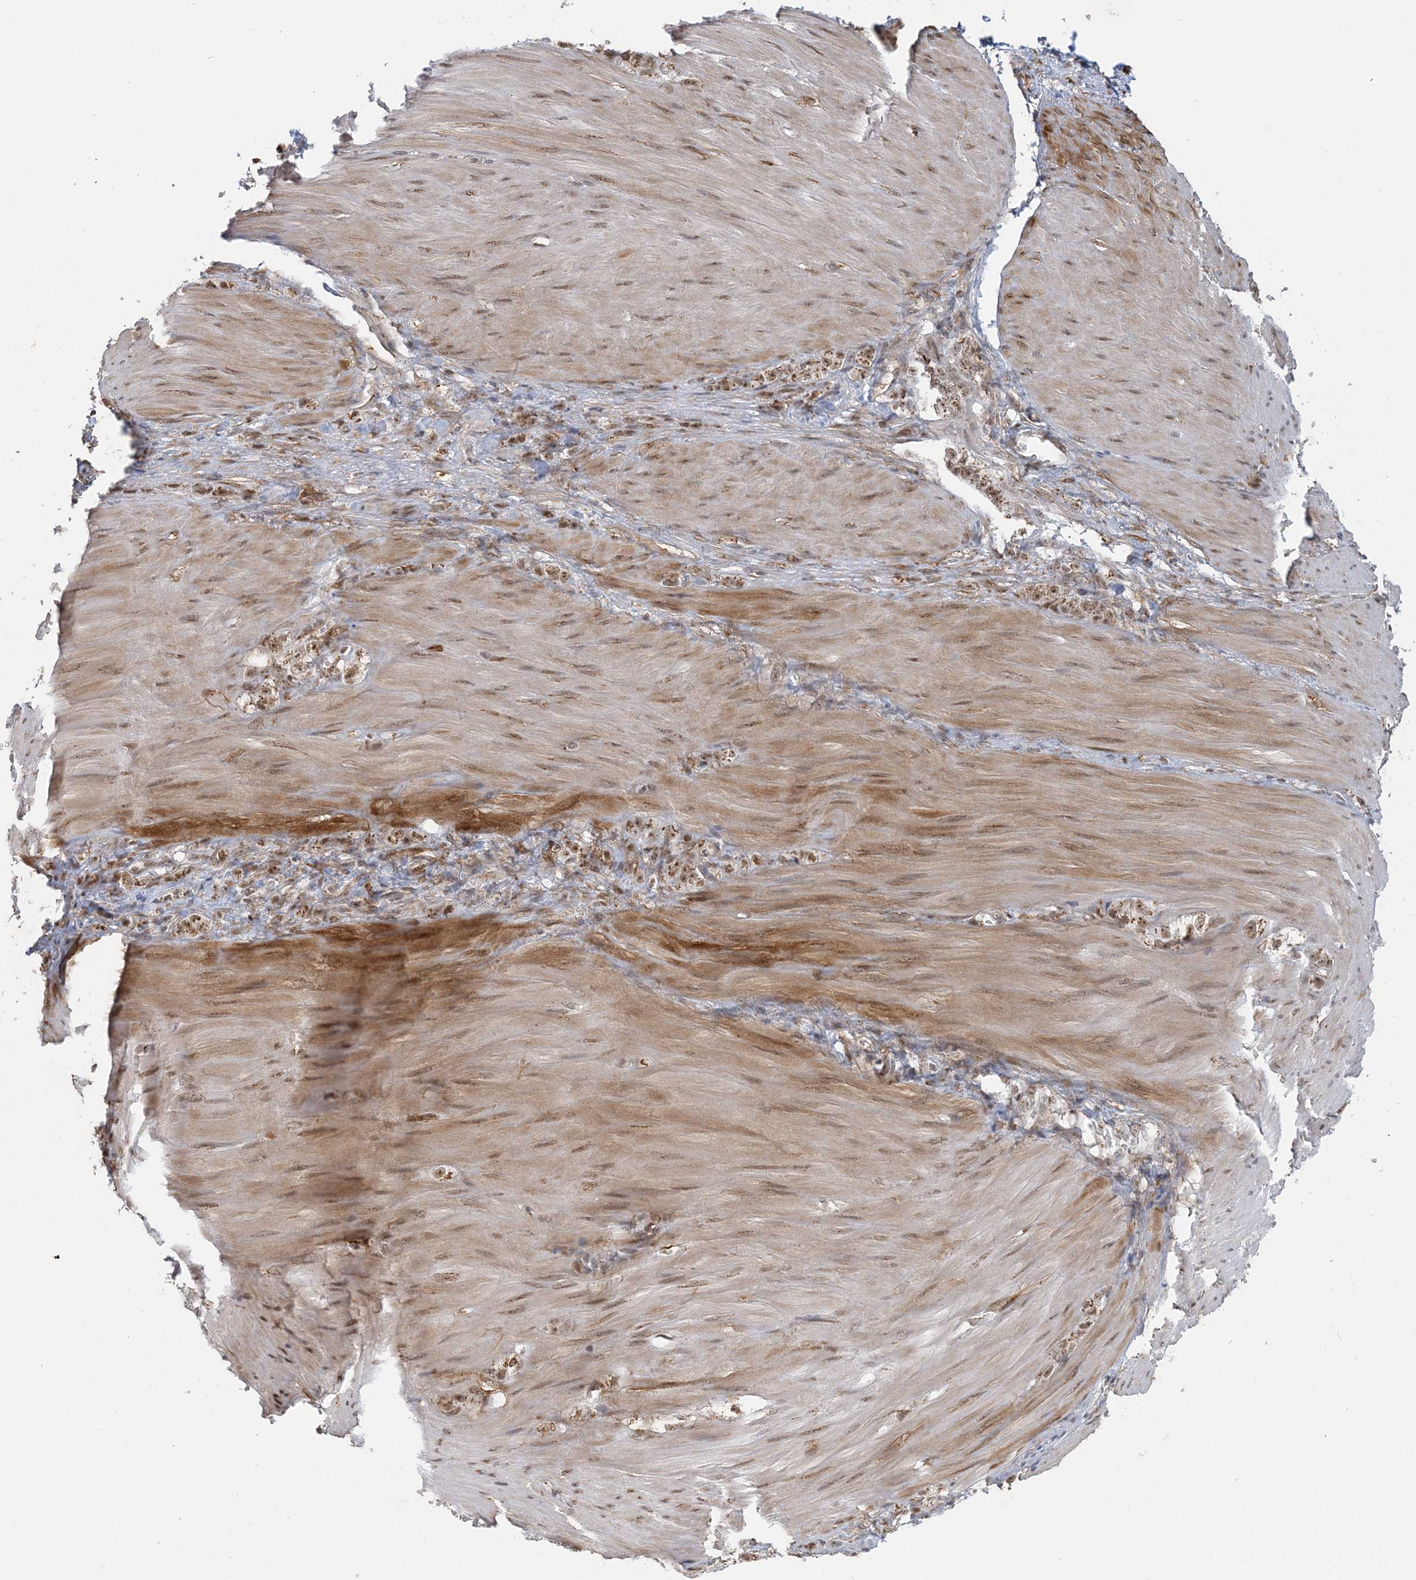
{"staining": {"intensity": "moderate", "quantity": ">75%", "location": "cytoplasmic/membranous,nuclear"}, "tissue": "stomach cancer", "cell_type": "Tumor cells", "image_type": "cancer", "snomed": [{"axis": "morphology", "description": "Normal tissue, NOS"}, {"axis": "morphology", "description": "Adenocarcinoma, NOS"}, {"axis": "topography", "description": "Stomach"}], "caption": "Human adenocarcinoma (stomach) stained with a brown dye demonstrates moderate cytoplasmic/membranous and nuclear positive expression in approximately >75% of tumor cells.", "gene": "PLRG1", "patient": {"sex": "male", "age": 82}}